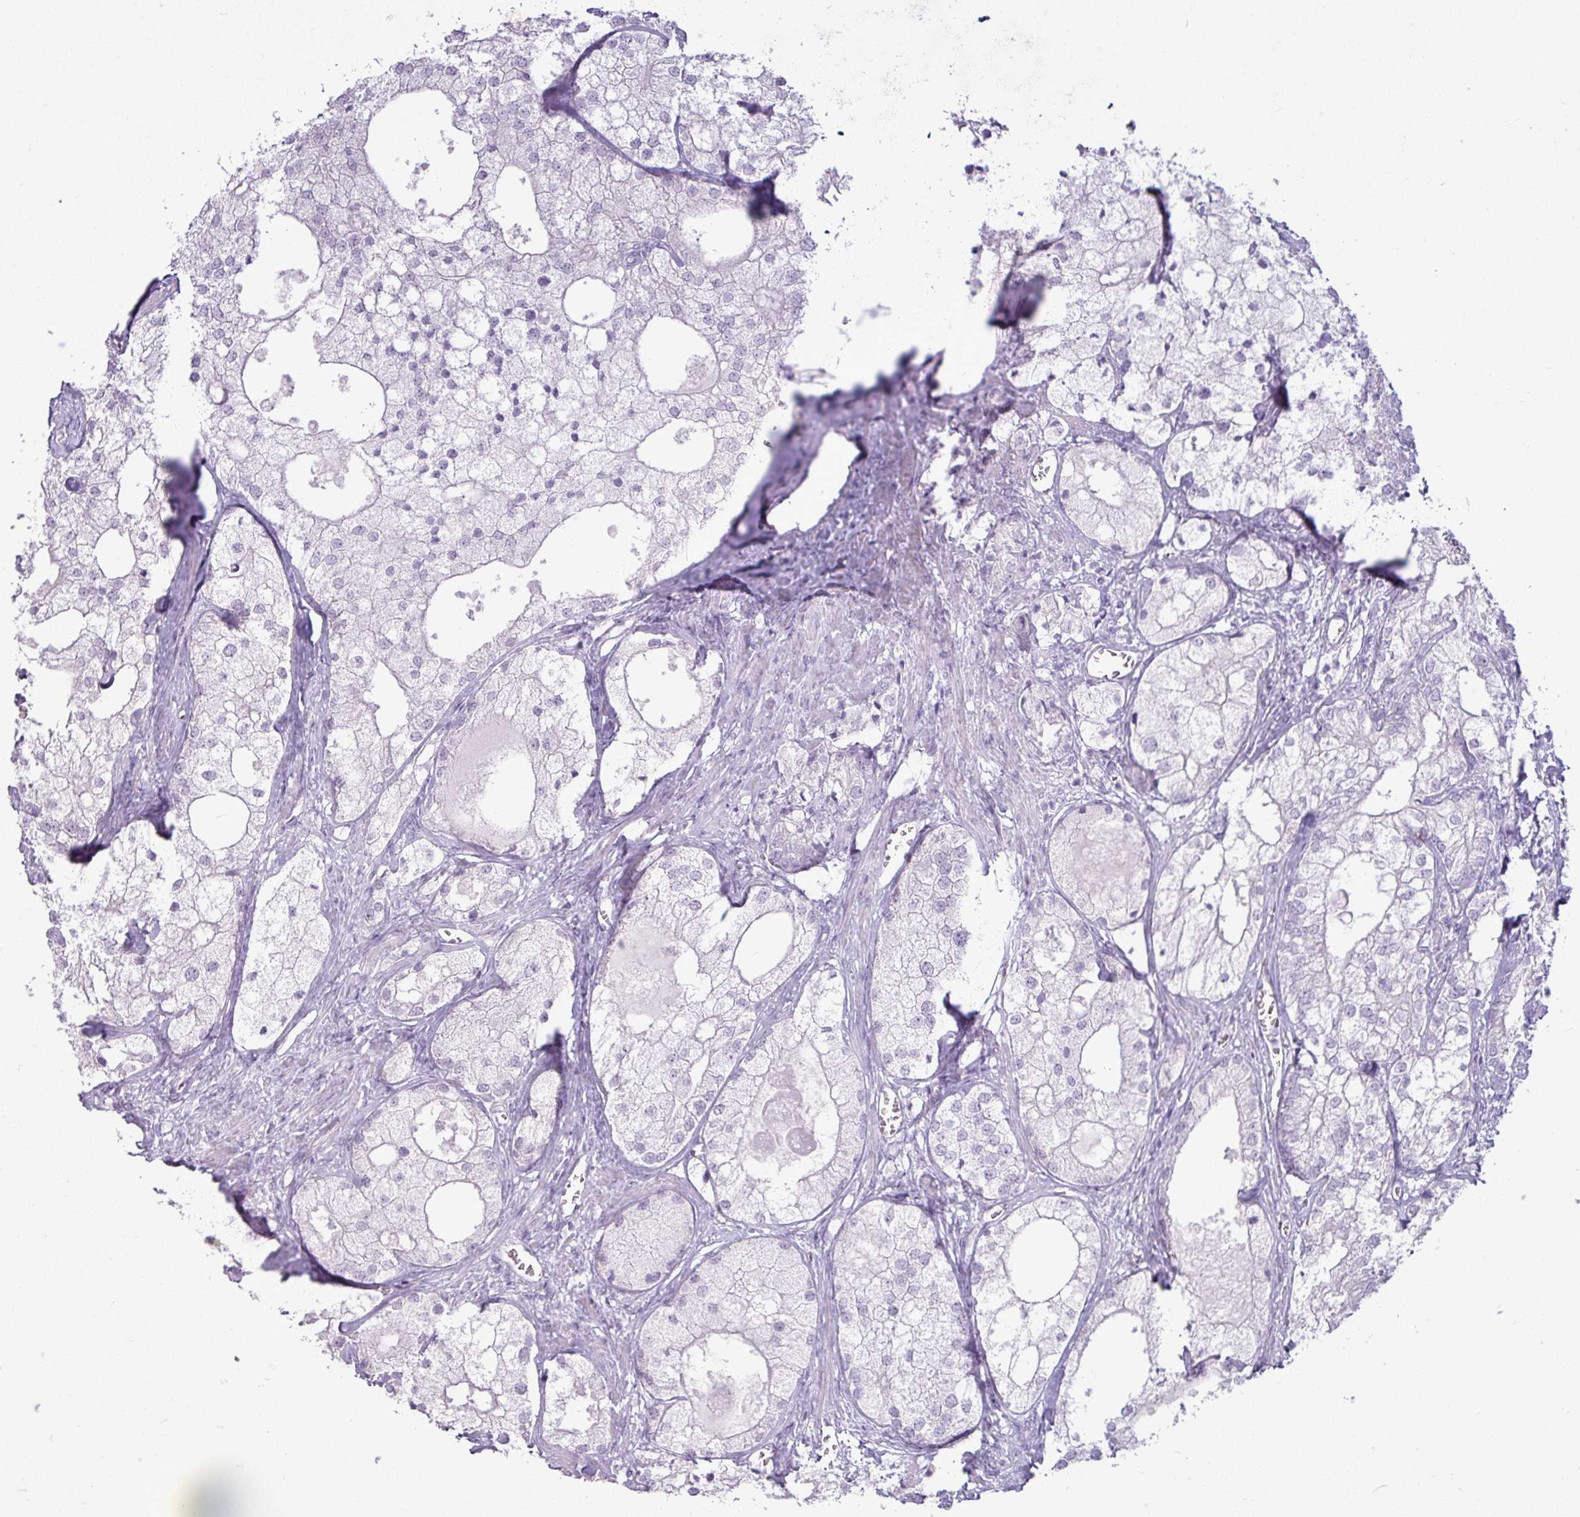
{"staining": {"intensity": "negative", "quantity": "none", "location": "none"}, "tissue": "prostate cancer", "cell_type": "Tumor cells", "image_type": "cancer", "snomed": [{"axis": "morphology", "description": "Adenocarcinoma, Low grade"}, {"axis": "topography", "description": "Prostate"}], "caption": "Protein analysis of prostate cancer shows no significant staining in tumor cells. The staining is performed using DAB brown chromogen with nuclei counter-stained in using hematoxylin.", "gene": "AMY2A", "patient": {"sex": "male", "age": 69}}